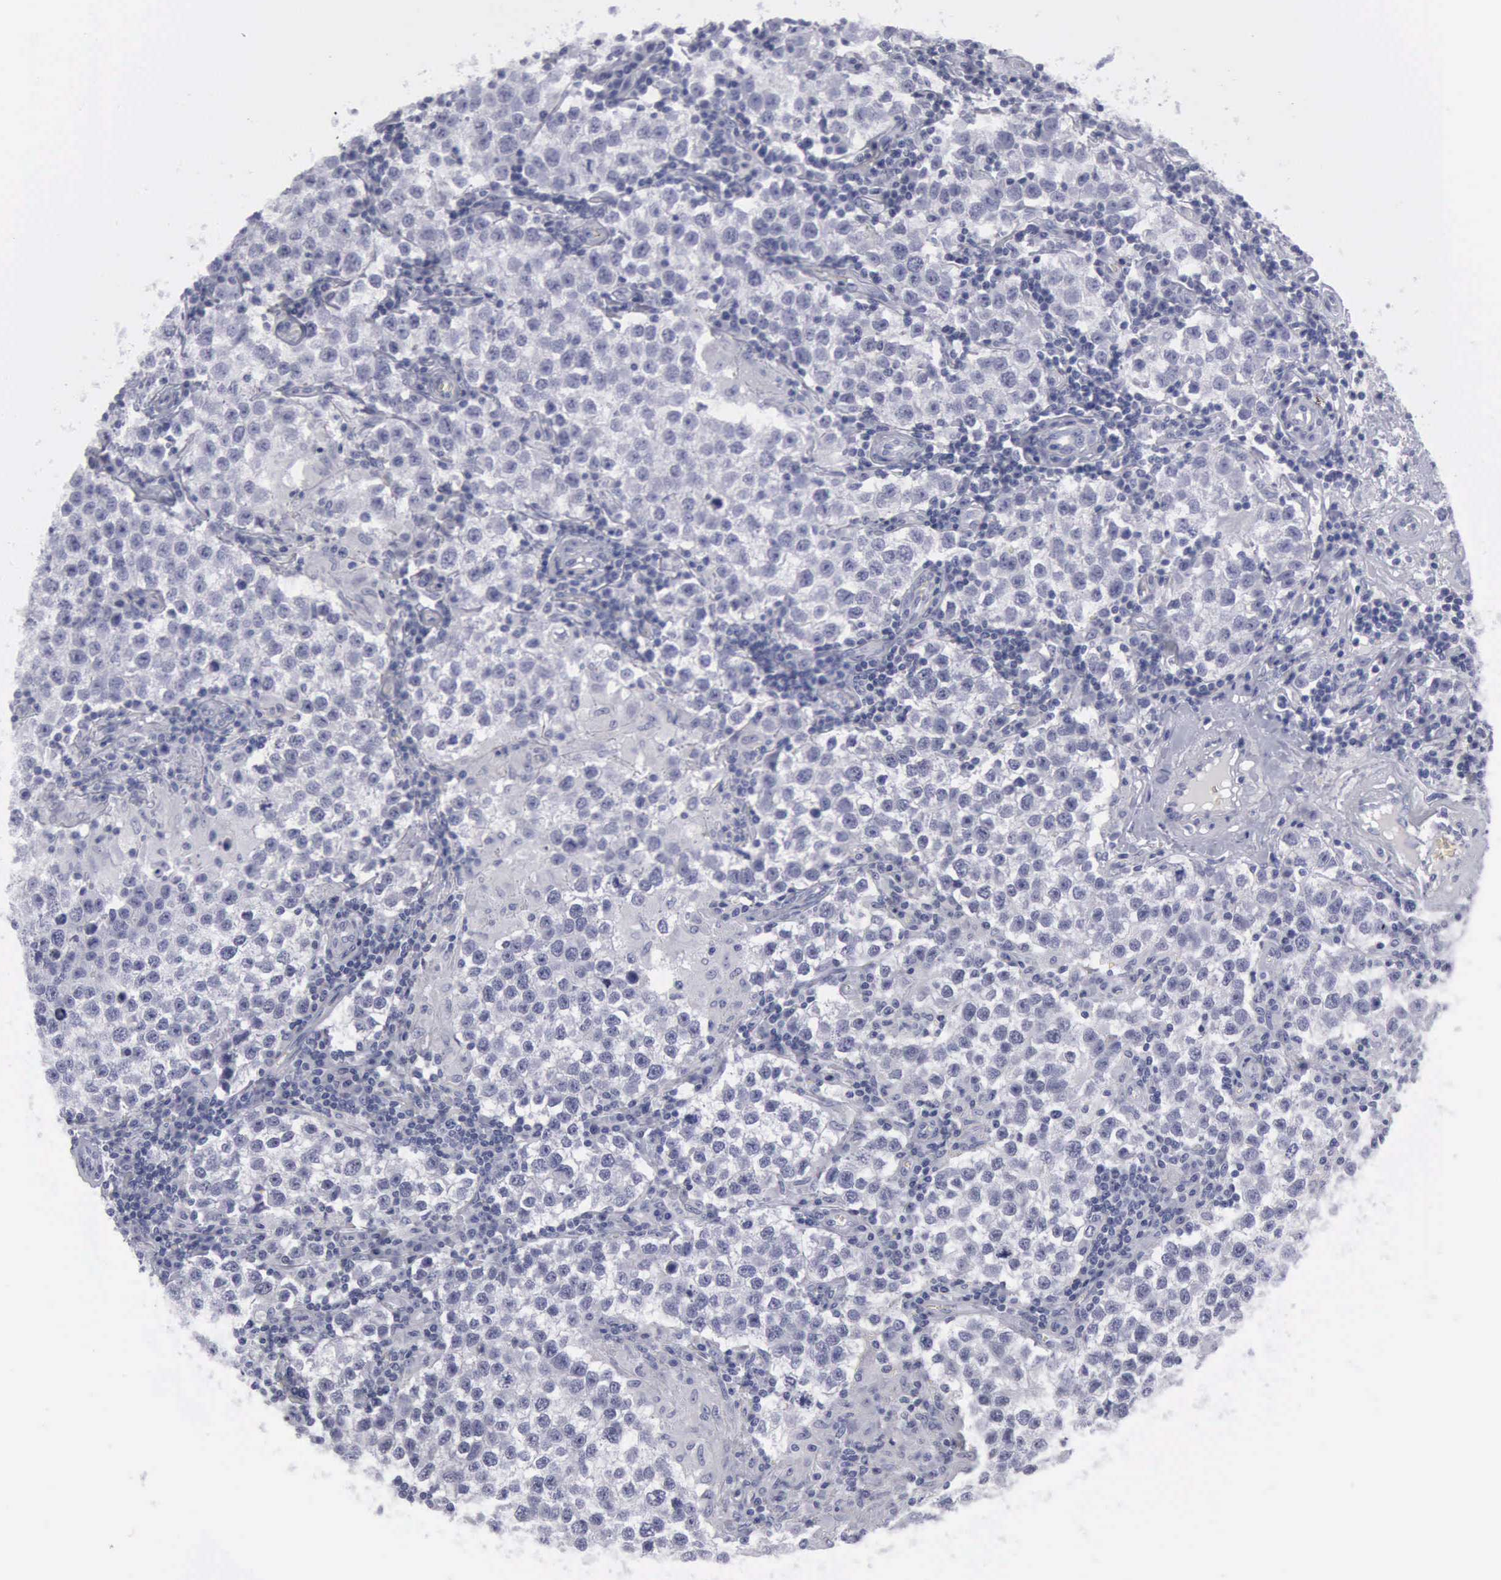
{"staining": {"intensity": "negative", "quantity": "none", "location": "none"}, "tissue": "testis cancer", "cell_type": "Tumor cells", "image_type": "cancer", "snomed": [{"axis": "morphology", "description": "Seminoma, NOS"}, {"axis": "topography", "description": "Testis"}], "caption": "IHC of human testis cancer shows no staining in tumor cells.", "gene": "KRT13", "patient": {"sex": "male", "age": 36}}